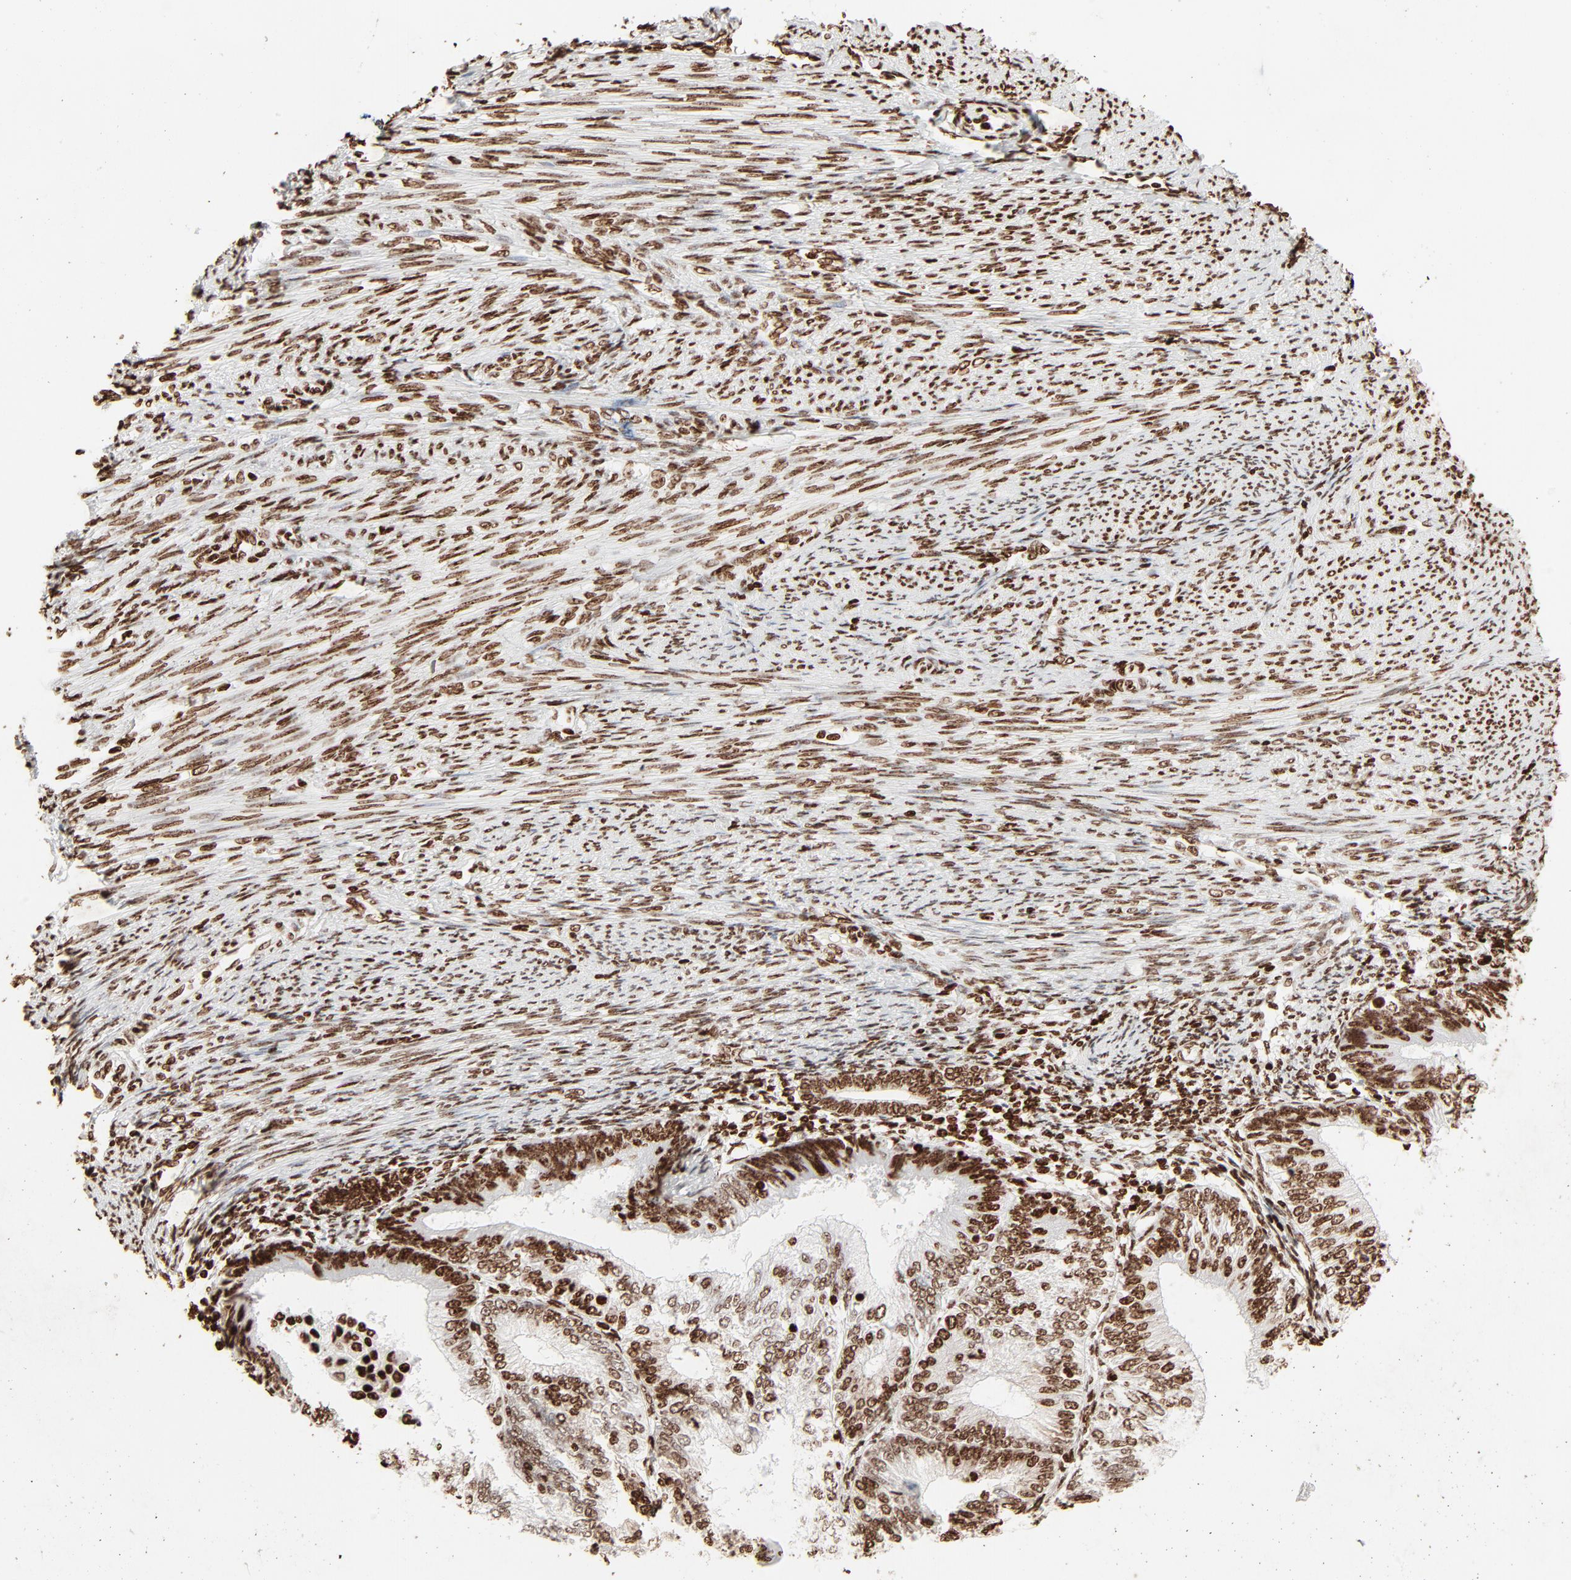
{"staining": {"intensity": "moderate", "quantity": ">75%", "location": "nuclear"}, "tissue": "endometrial cancer", "cell_type": "Tumor cells", "image_type": "cancer", "snomed": [{"axis": "morphology", "description": "Adenocarcinoma, NOS"}, {"axis": "topography", "description": "Endometrium"}], "caption": "The immunohistochemical stain shows moderate nuclear positivity in tumor cells of endometrial adenocarcinoma tissue.", "gene": "HMGB2", "patient": {"sex": "female", "age": 55}}